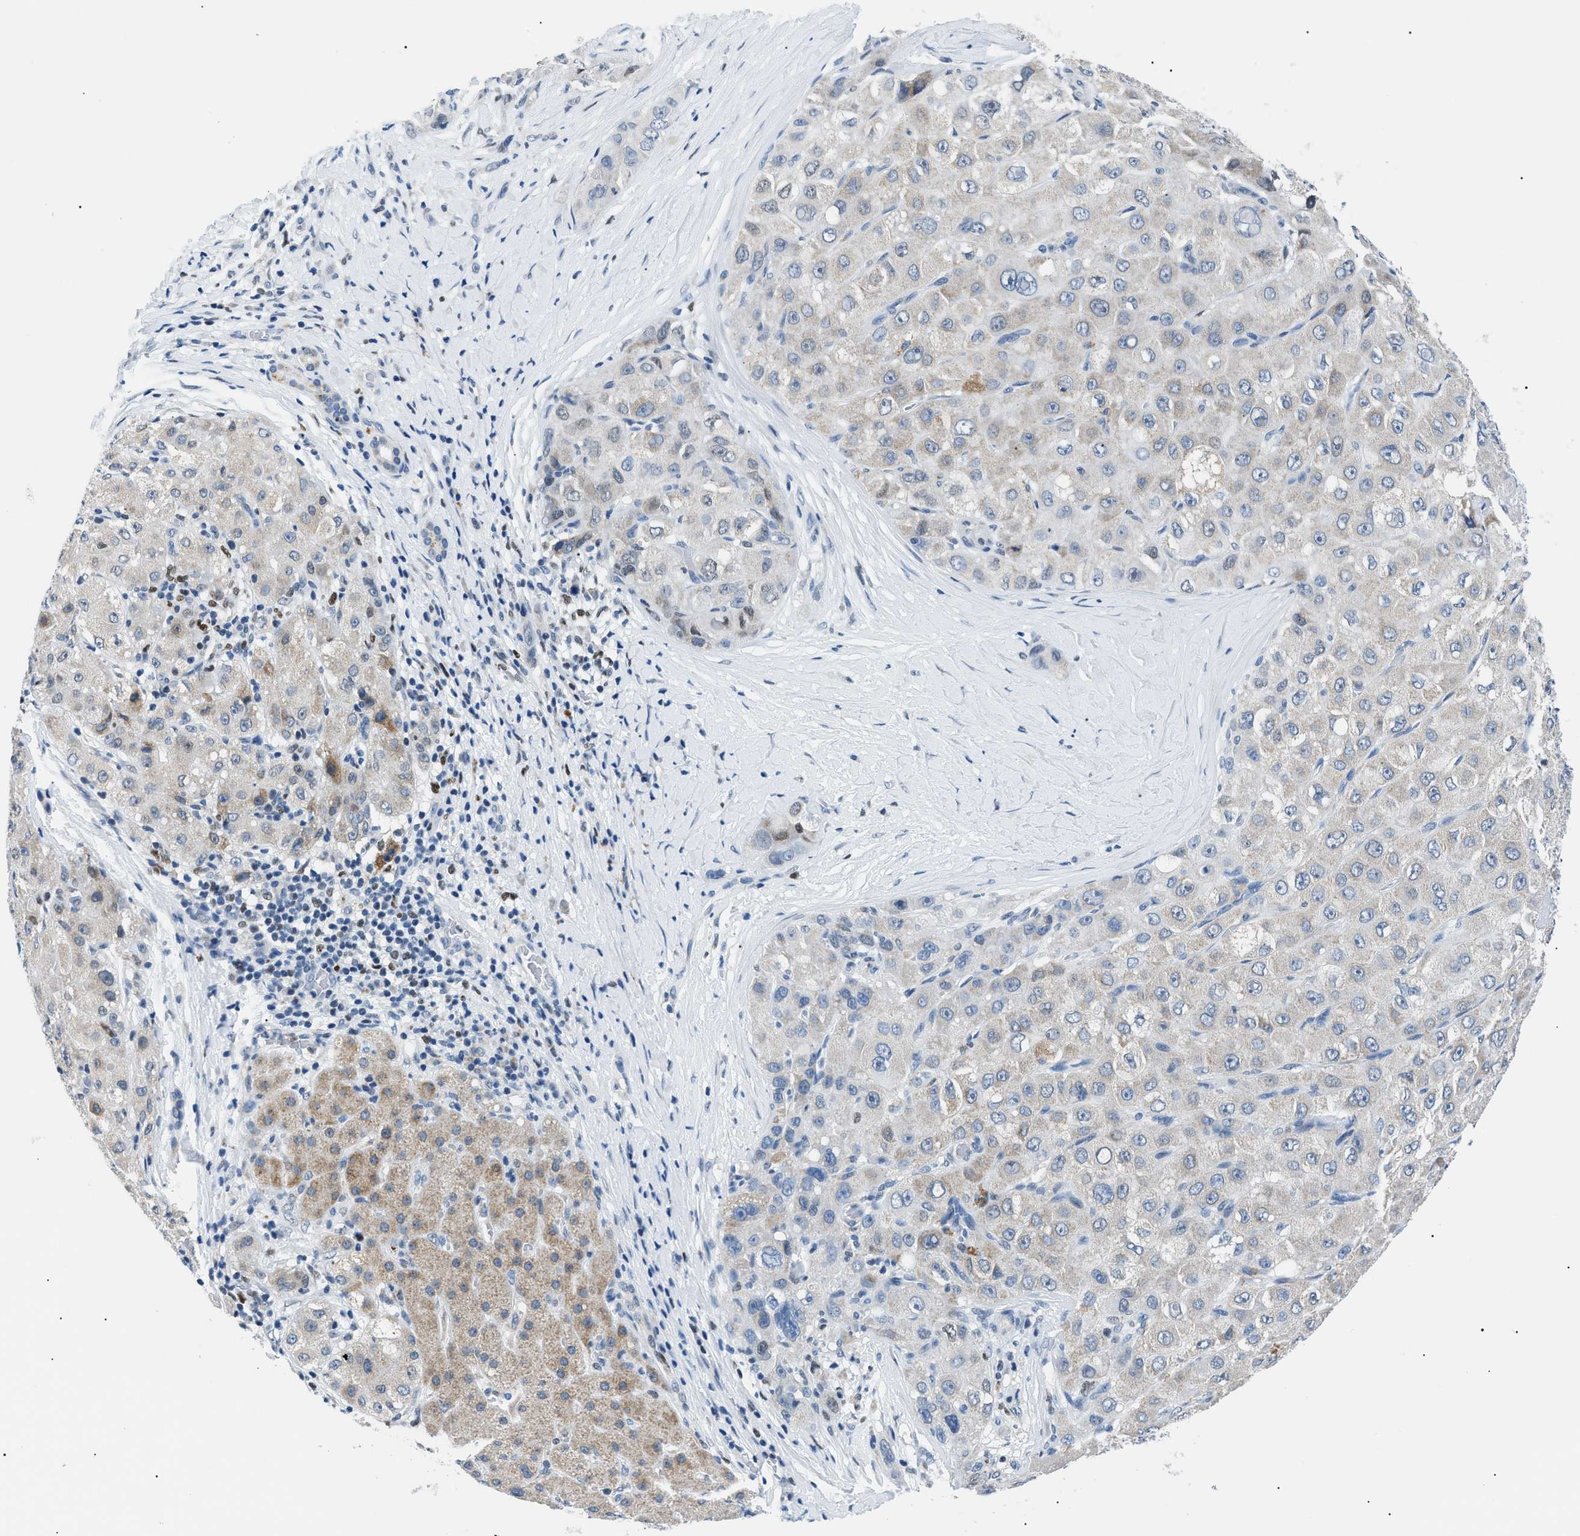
{"staining": {"intensity": "weak", "quantity": "<25%", "location": "cytoplasmic/membranous"}, "tissue": "liver cancer", "cell_type": "Tumor cells", "image_type": "cancer", "snomed": [{"axis": "morphology", "description": "Carcinoma, Hepatocellular, NOS"}, {"axis": "topography", "description": "Liver"}], "caption": "This is an IHC histopathology image of liver cancer. There is no positivity in tumor cells.", "gene": "SMARCC1", "patient": {"sex": "male", "age": 80}}